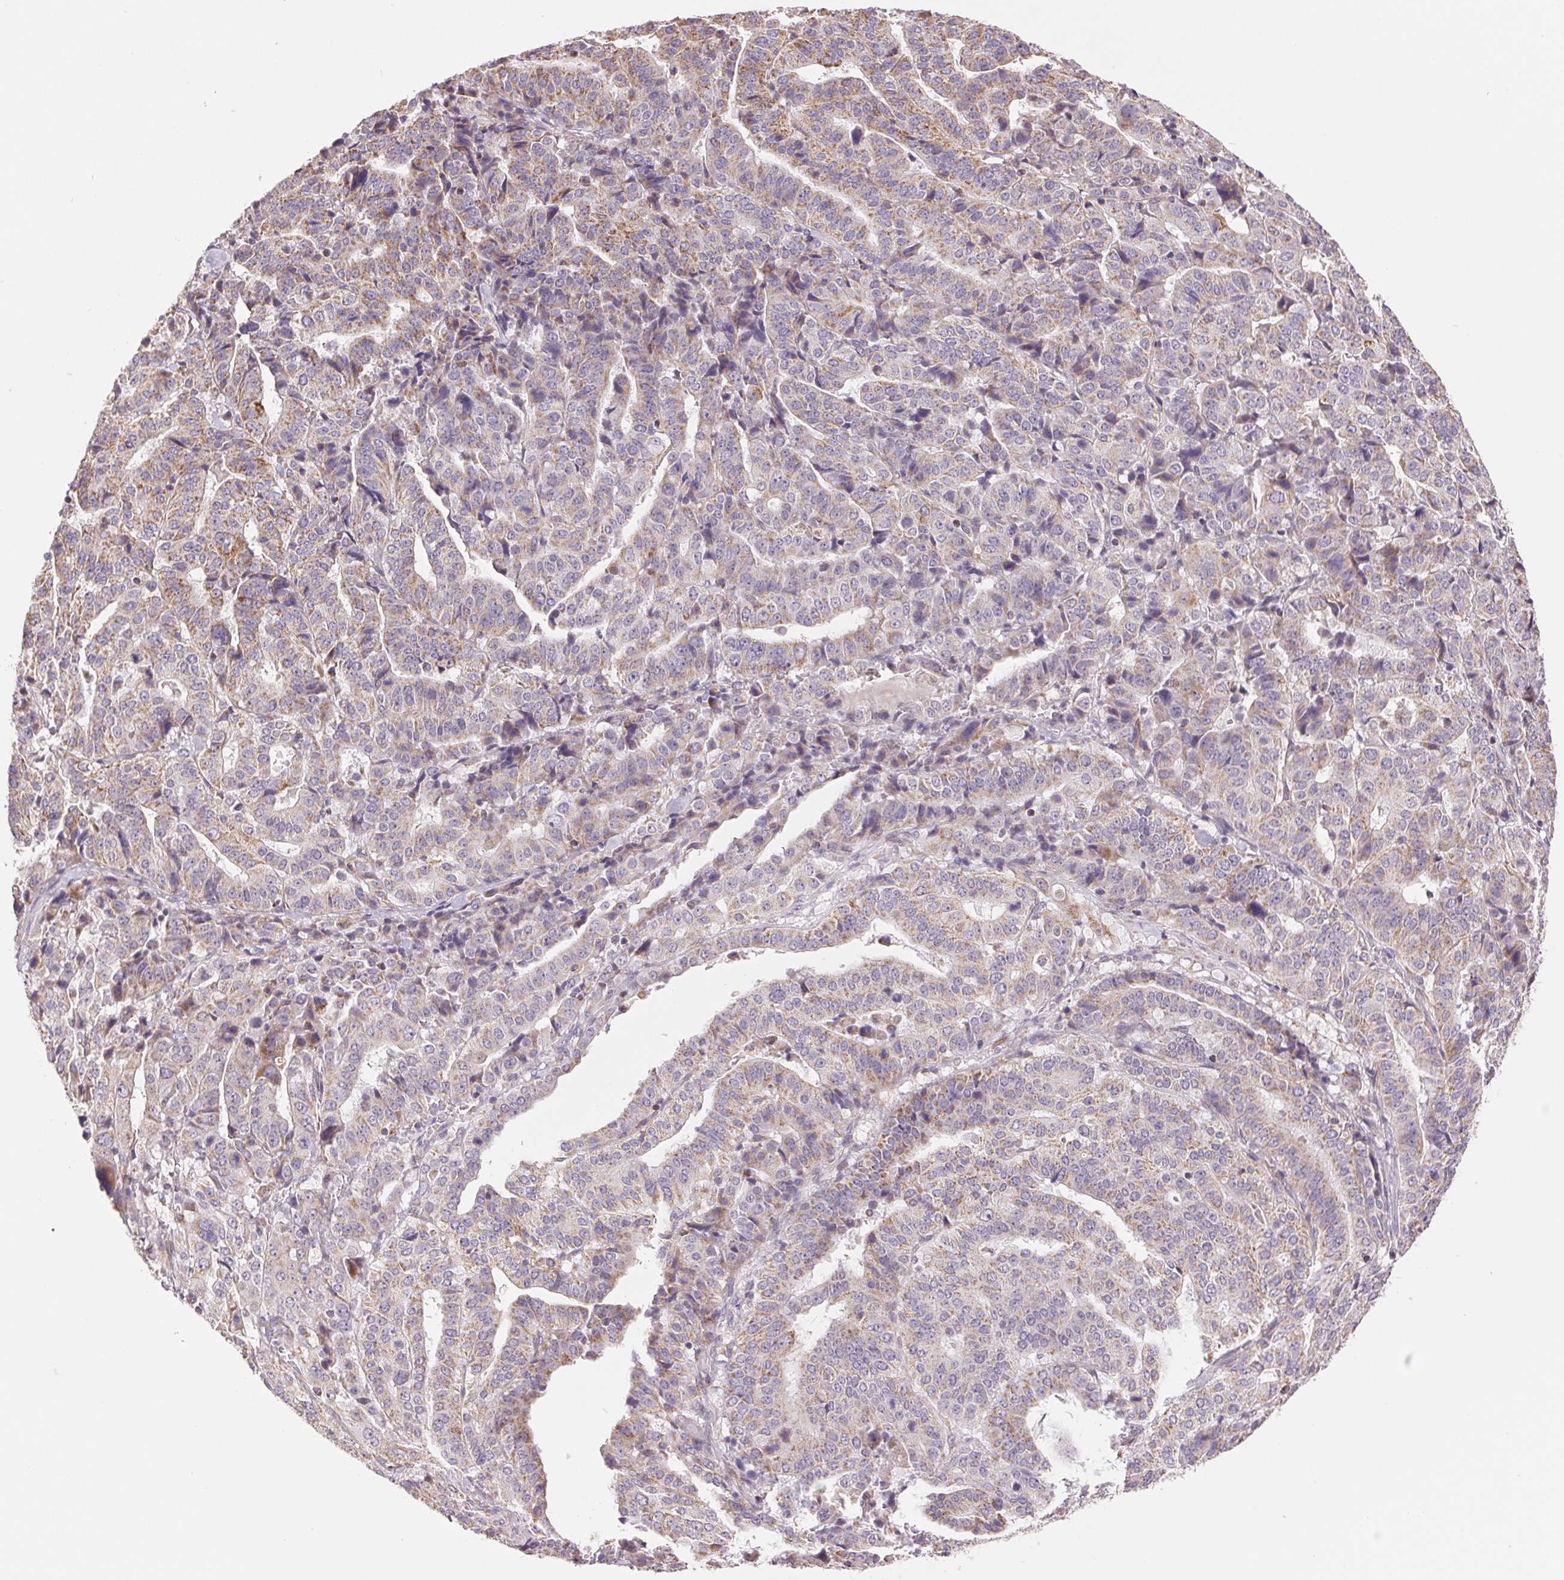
{"staining": {"intensity": "weak", "quantity": "25%-75%", "location": "cytoplasmic/membranous"}, "tissue": "stomach cancer", "cell_type": "Tumor cells", "image_type": "cancer", "snomed": [{"axis": "morphology", "description": "Adenocarcinoma, NOS"}, {"axis": "topography", "description": "Stomach"}], "caption": "A micrograph of stomach cancer stained for a protein shows weak cytoplasmic/membranous brown staining in tumor cells.", "gene": "DGUOK", "patient": {"sex": "male", "age": 48}}